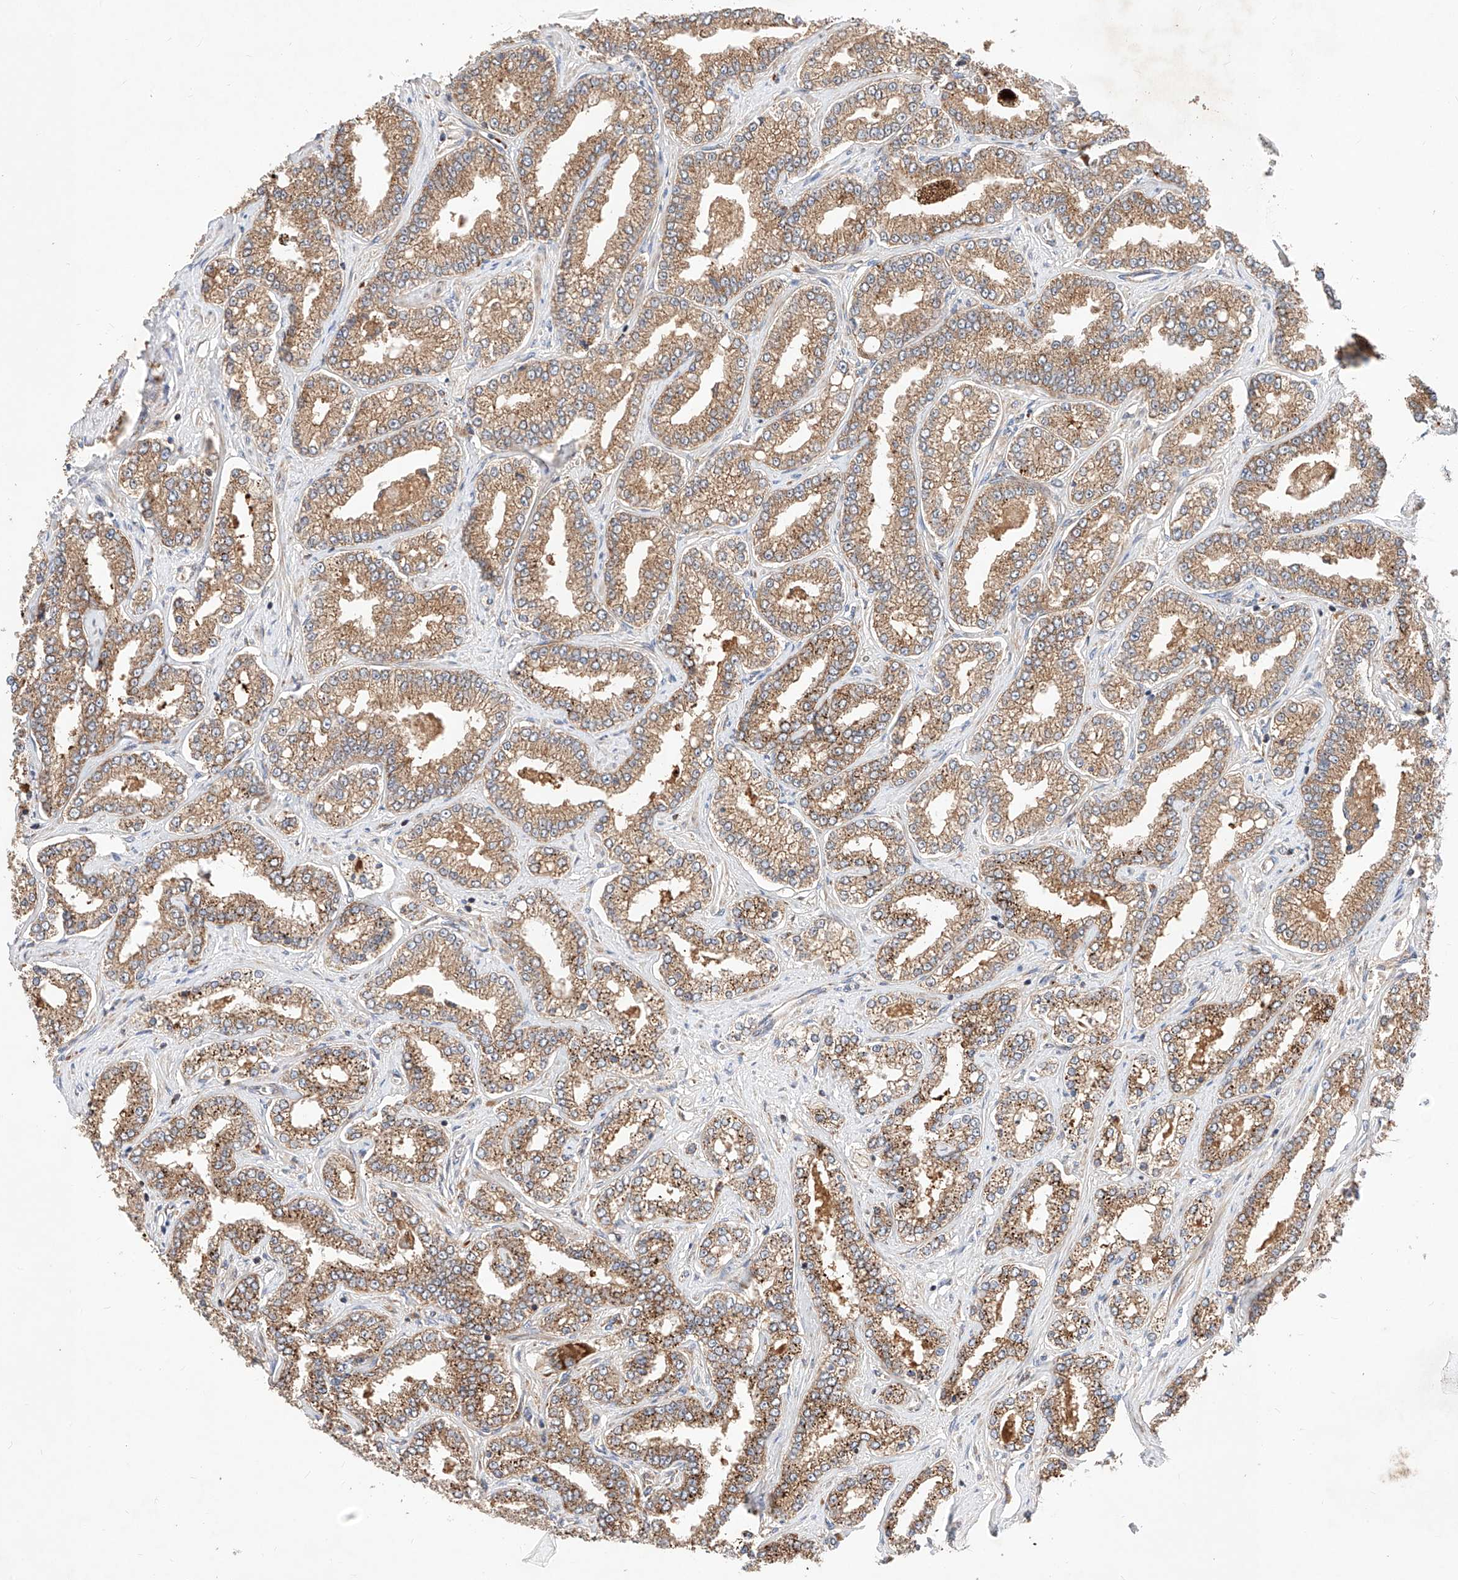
{"staining": {"intensity": "moderate", "quantity": ">75%", "location": "cytoplasmic/membranous"}, "tissue": "prostate cancer", "cell_type": "Tumor cells", "image_type": "cancer", "snomed": [{"axis": "morphology", "description": "Normal tissue, NOS"}, {"axis": "morphology", "description": "Adenocarcinoma, High grade"}, {"axis": "topography", "description": "Prostate"}], "caption": "About >75% of tumor cells in human prostate cancer show moderate cytoplasmic/membranous protein positivity as visualized by brown immunohistochemical staining.", "gene": "NR1D1", "patient": {"sex": "male", "age": 83}}